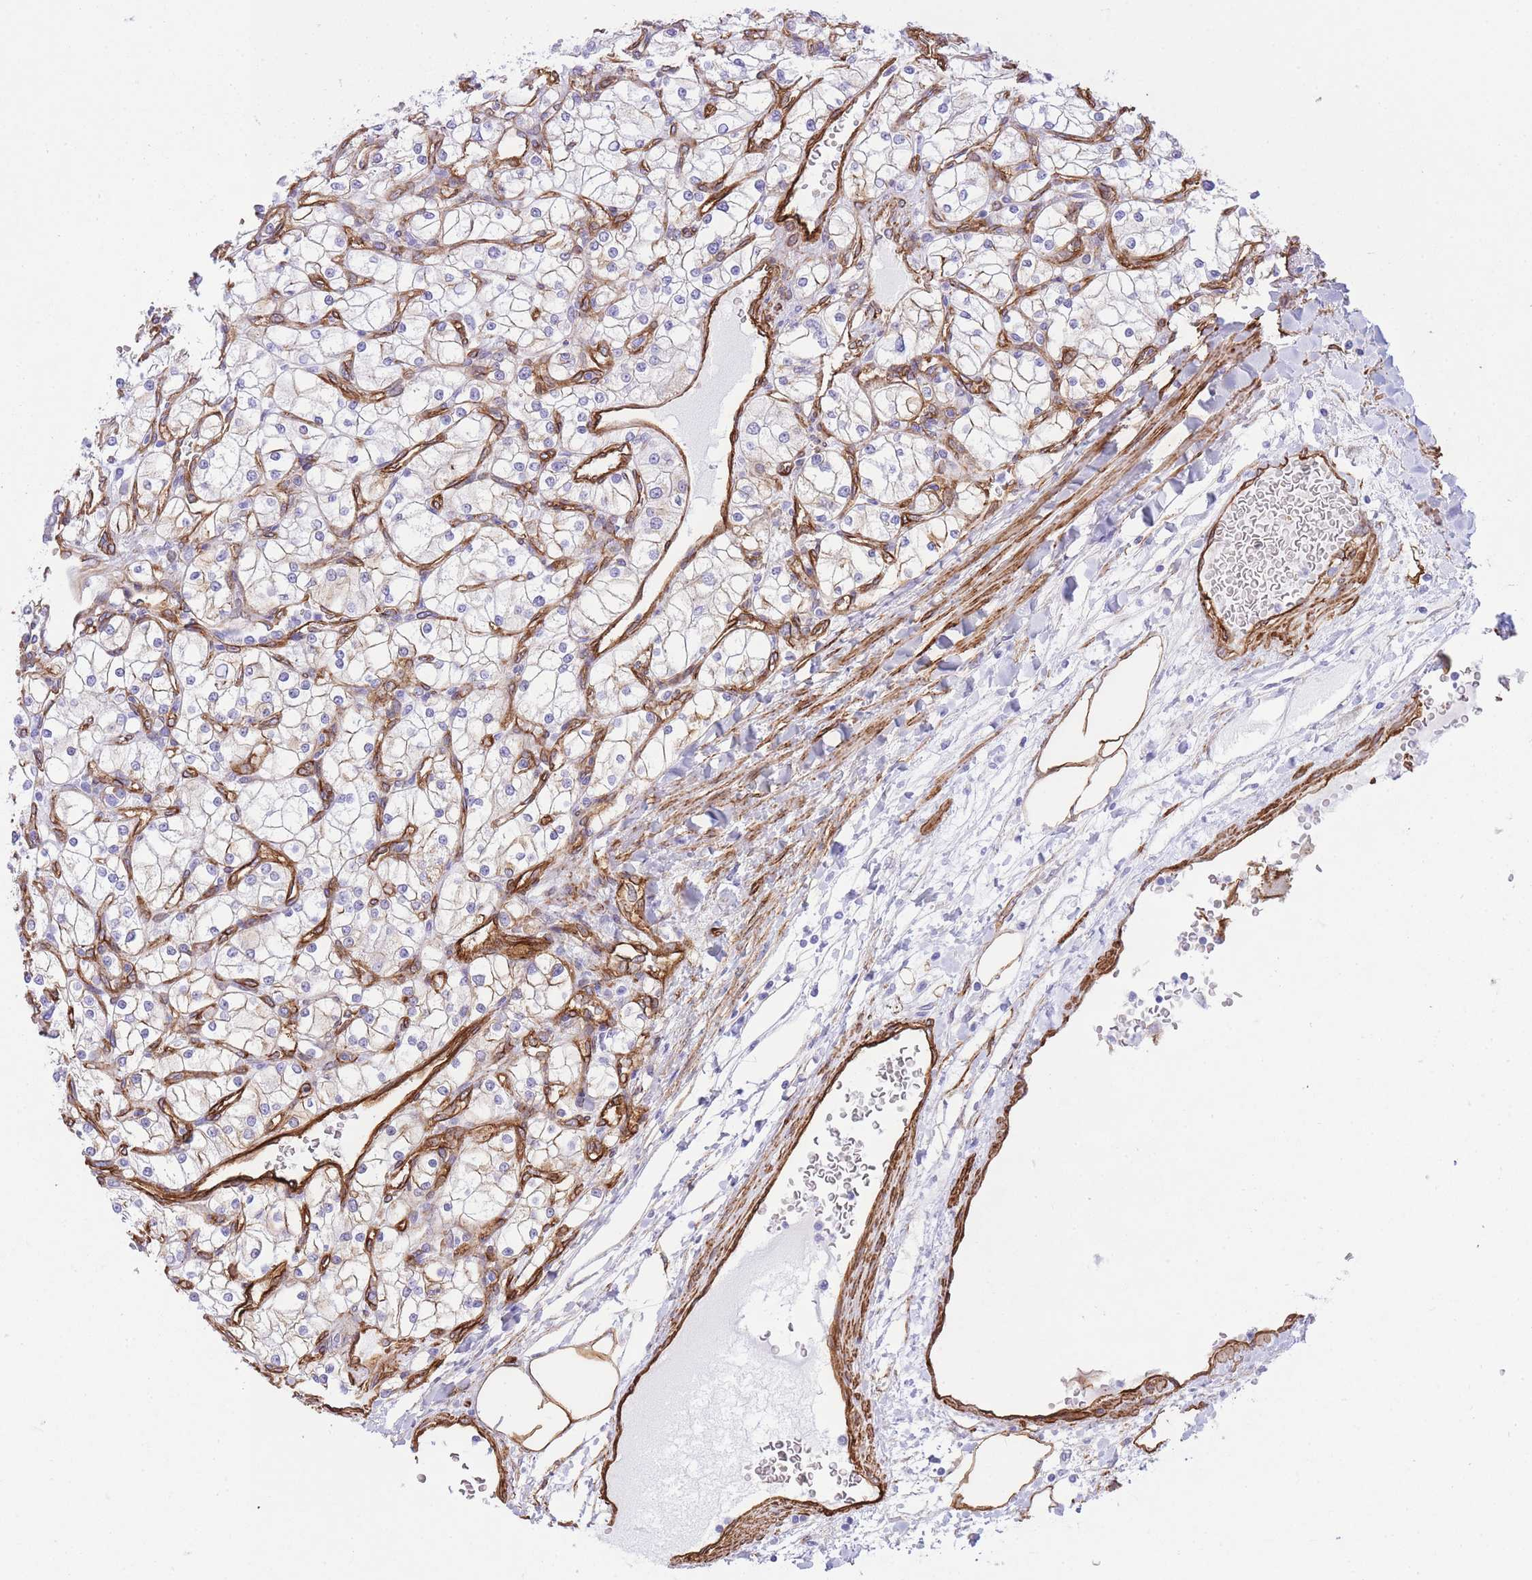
{"staining": {"intensity": "negative", "quantity": "none", "location": "none"}, "tissue": "renal cancer", "cell_type": "Tumor cells", "image_type": "cancer", "snomed": [{"axis": "morphology", "description": "Adenocarcinoma, NOS"}, {"axis": "topography", "description": "Kidney"}], "caption": "Immunohistochemistry (IHC) micrograph of human renal cancer stained for a protein (brown), which shows no staining in tumor cells.", "gene": "CAVIN1", "patient": {"sex": "male", "age": 80}}